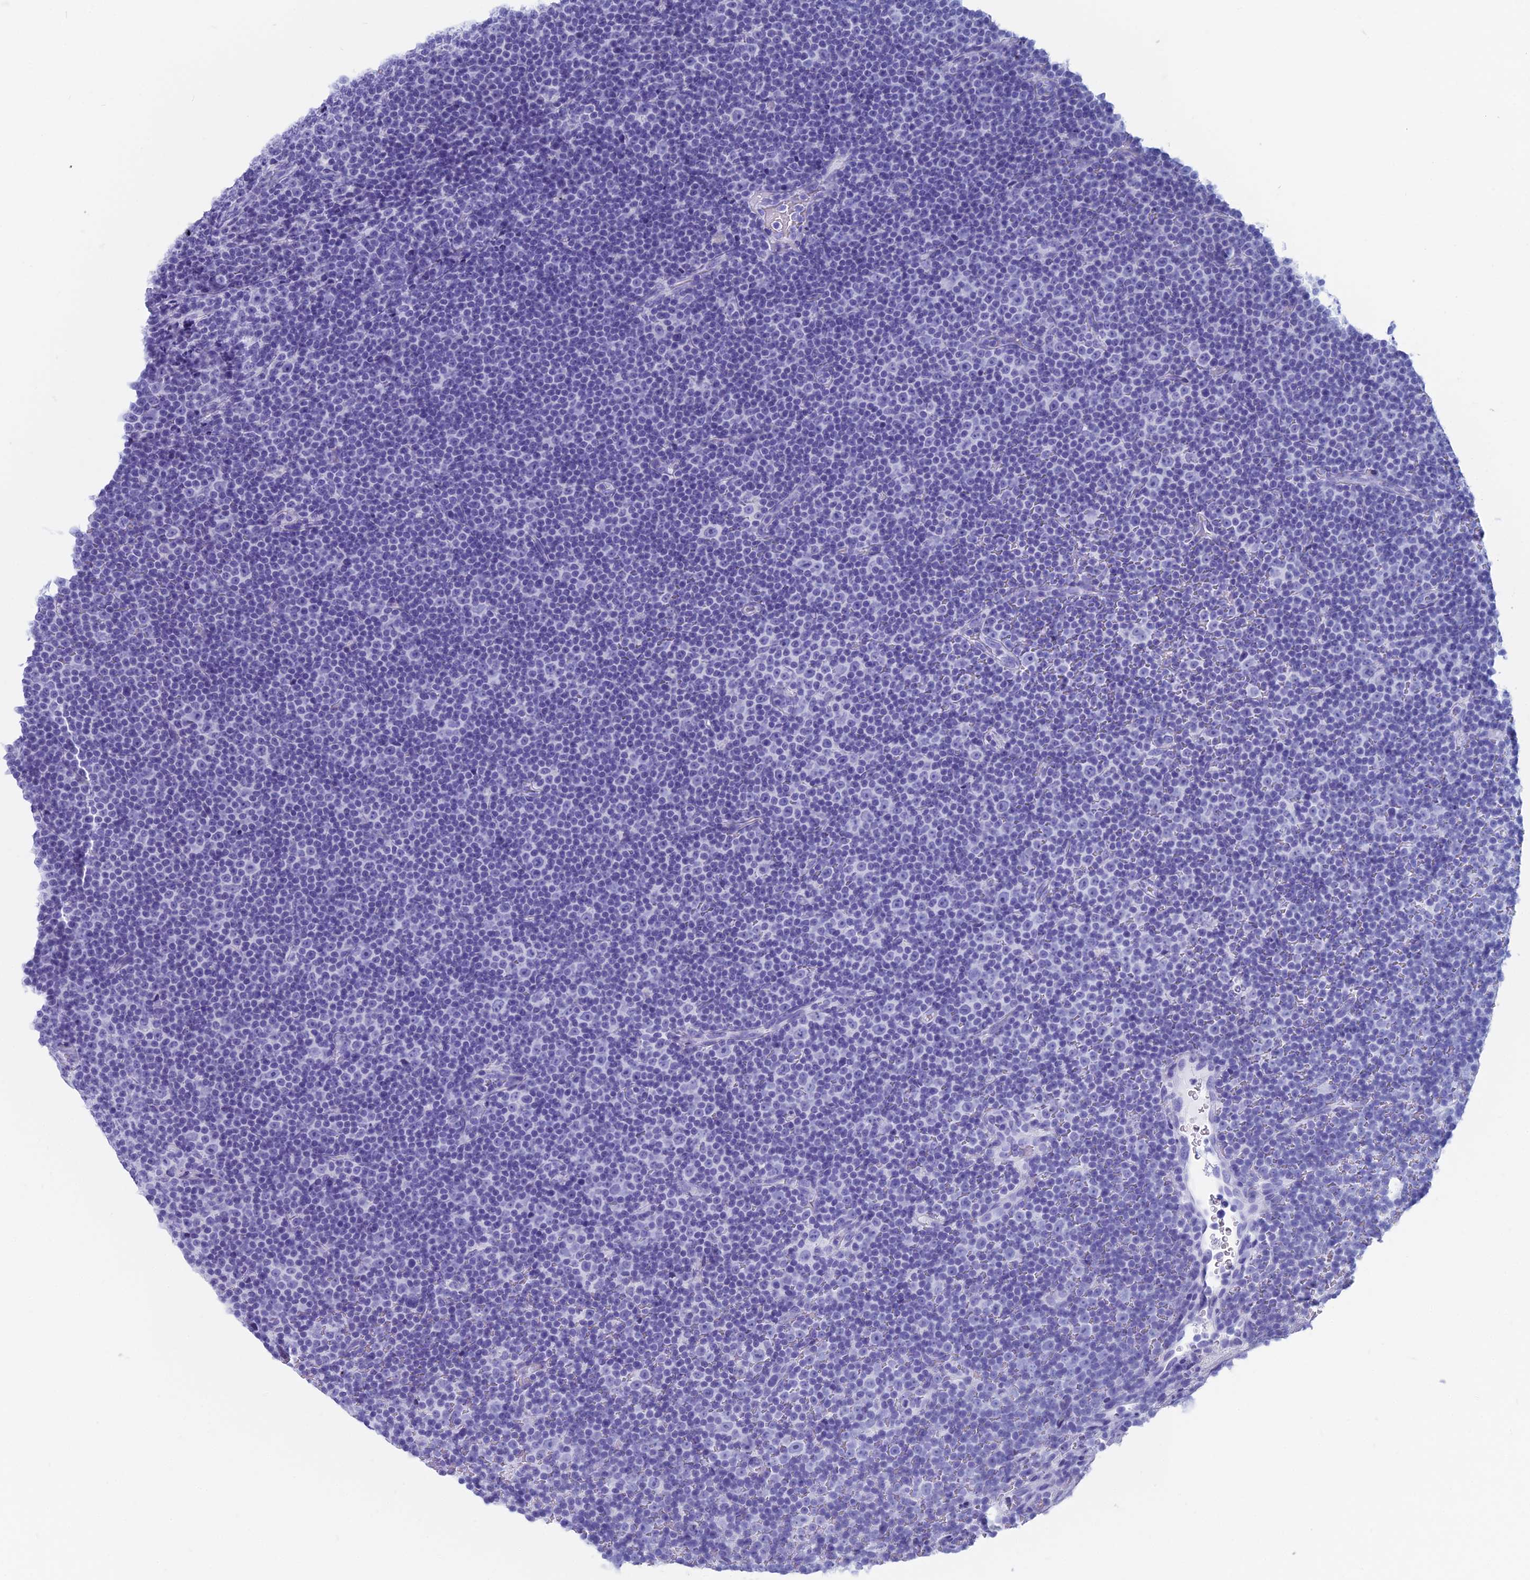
{"staining": {"intensity": "negative", "quantity": "none", "location": "none"}, "tissue": "lymphoma", "cell_type": "Tumor cells", "image_type": "cancer", "snomed": [{"axis": "morphology", "description": "Malignant lymphoma, non-Hodgkin's type, Low grade"}, {"axis": "topography", "description": "Lymph node"}], "caption": "Protein analysis of lymphoma reveals no significant expression in tumor cells.", "gene": "CAPS", "patient": {"sex": "female", "age": 67}}